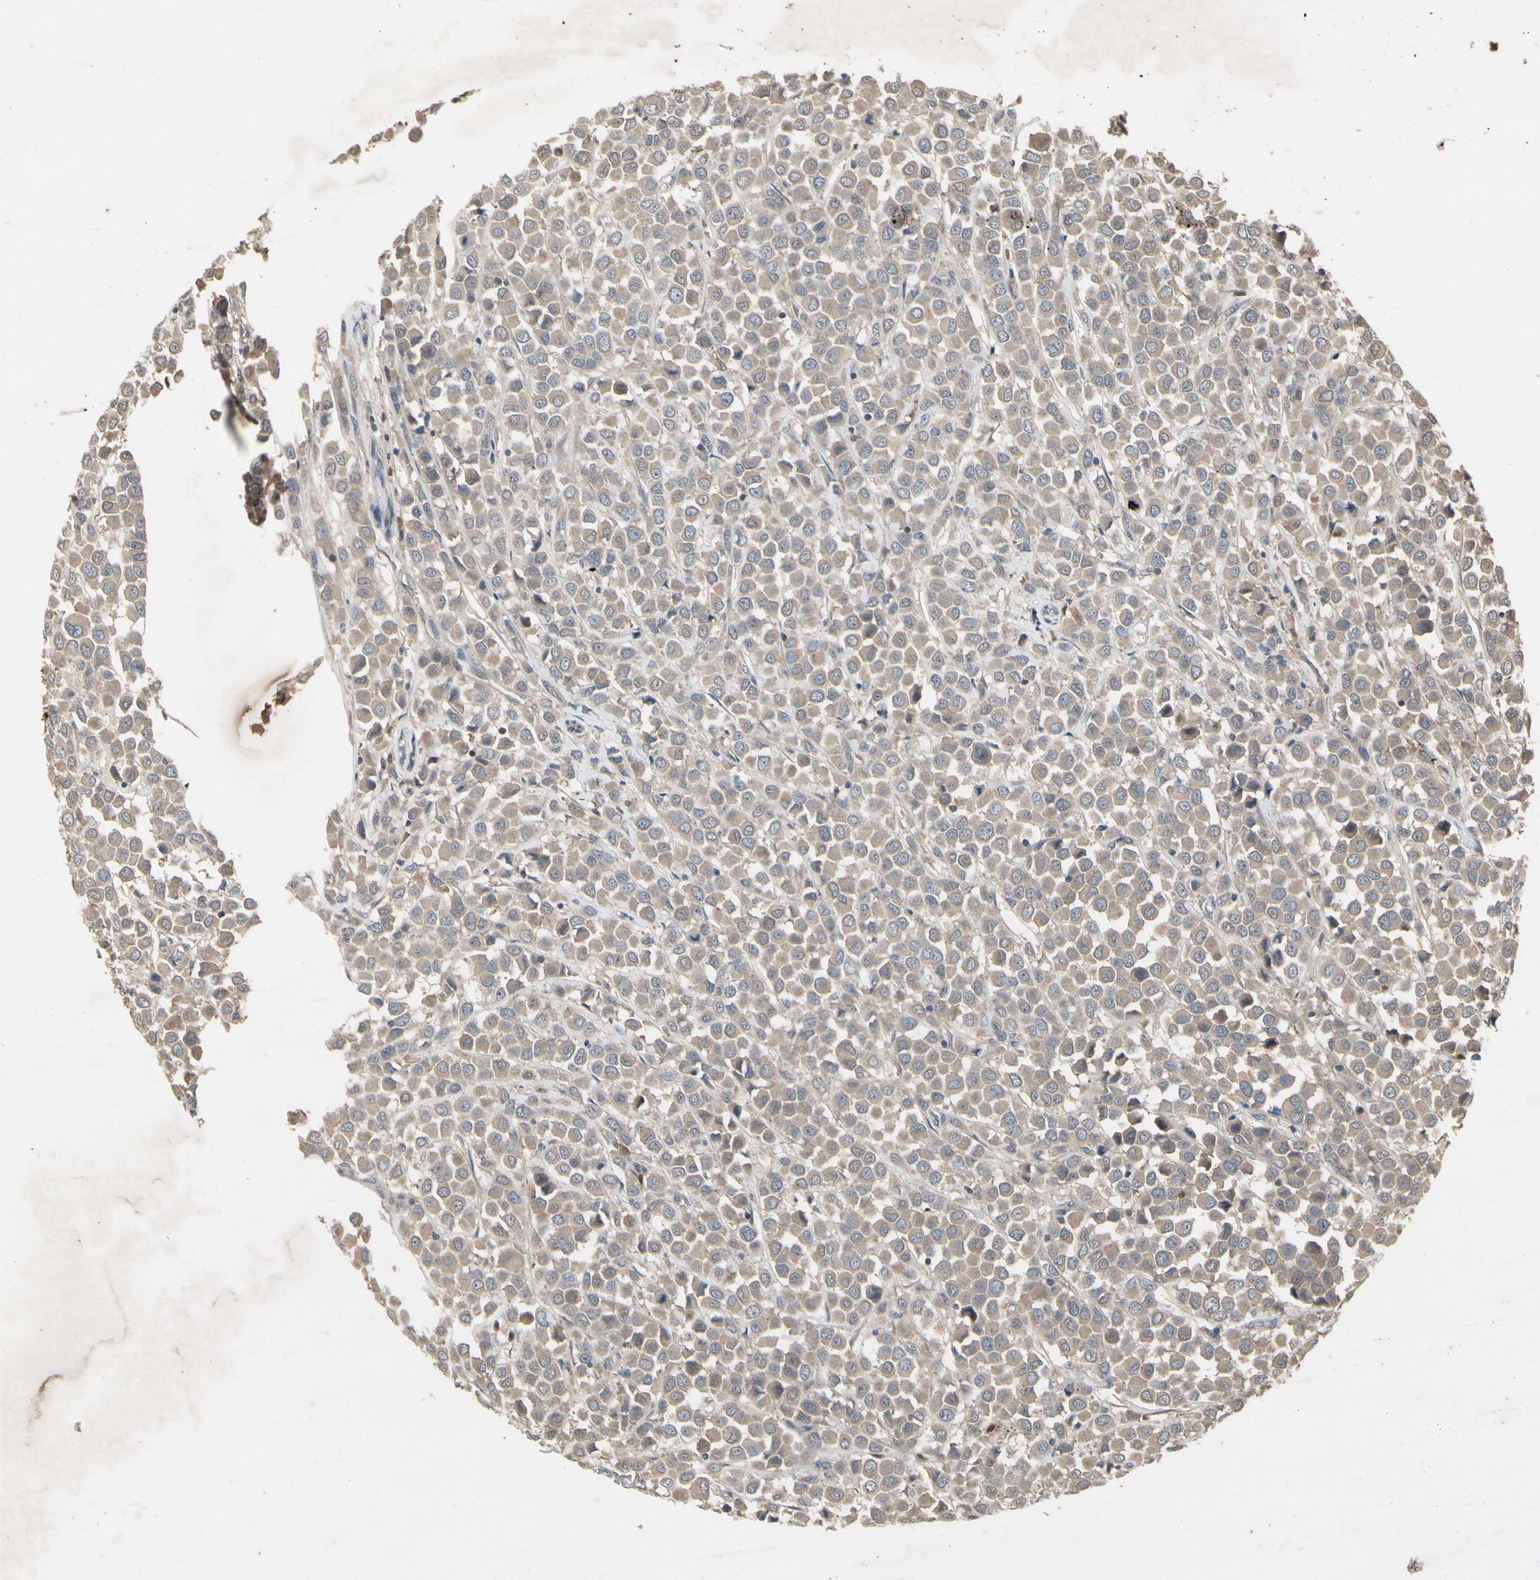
{"staining": {"intensity": "moderate", "quantity": ">75%", "location": "cytoplasmic/membranous"}, "tissue": "breast cancer", "cell_type": "Tumor cells", "image_type": "cancer", "snomed": [{"axis": "morphology", "description": "Duct carcinoma"}, {"axis": "topography", "description": "Breast"}], "caption": "High-magnification brightfield microscopy of breast intraductal carcinoma stained with DAB (brown) and counterstained with hematoxylin (blue). tumor cells exhibit moderate cytoplasmic/membranous expression is appreciated in approximately>75% of cells.", "gene": "NSF", "patient": {"sex": "female", "age": 61}}